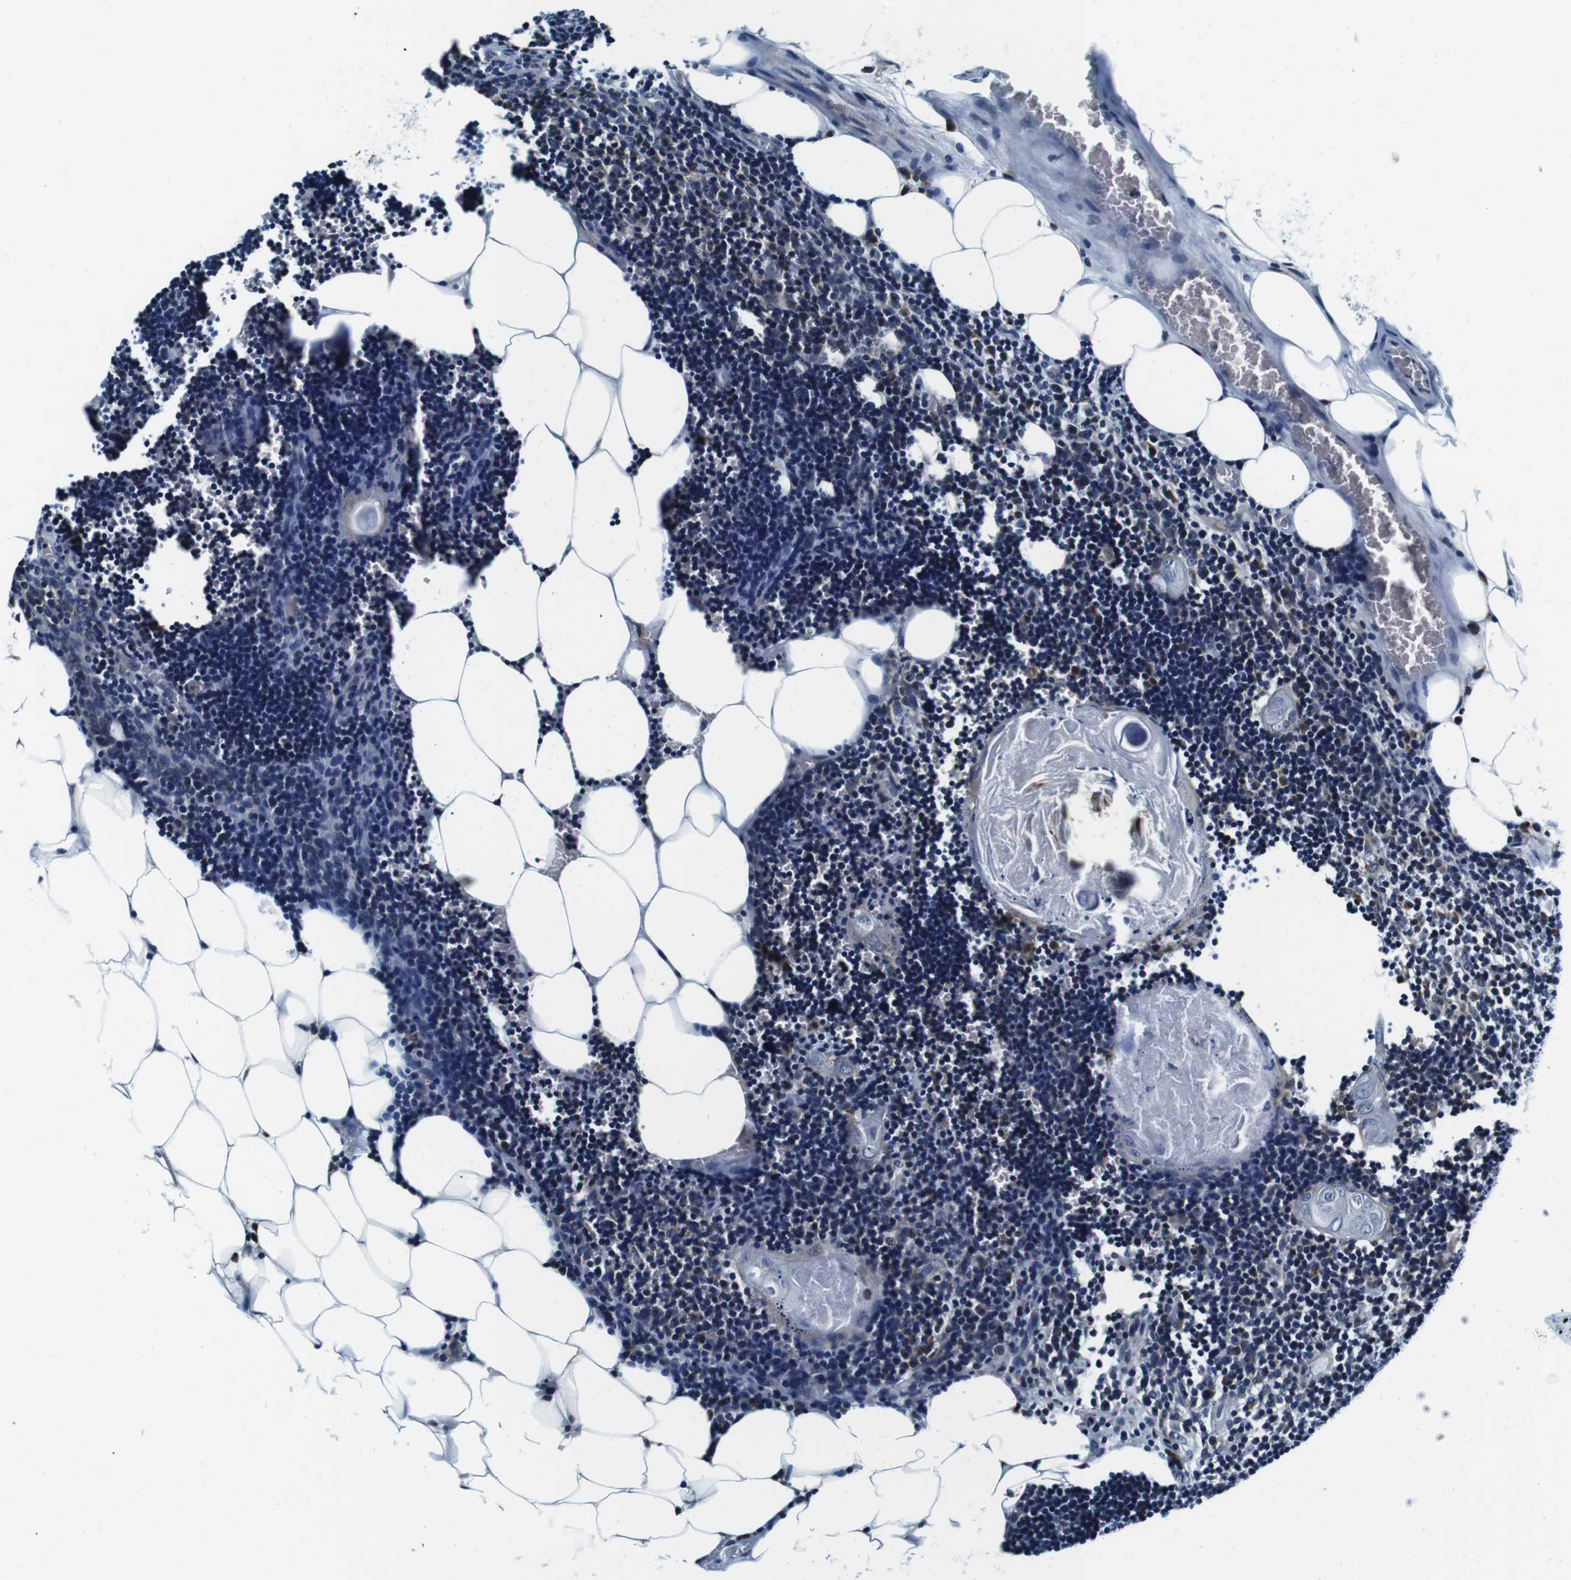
{"staining": {"intensity": "moderate", "quantity": "<25%", "location": "cytoplasmic/membranous"}, "tissue": "lymph node", "cell_type": "Germinal center cells", "image_type": "normal", "snomed": [{"axis": "morphology", "description": "Normal tissue, NOS"}, {"axis": "topography", "description": "Lymph node"}], "caption": "Protein staining by IHC demonstrates moderate cytoplasmic/membranous expression in approximately <25% of germinal center cells in normal lymph node.", "gene": "FAR2", "patient": {"sex": "male", "age": 33}}